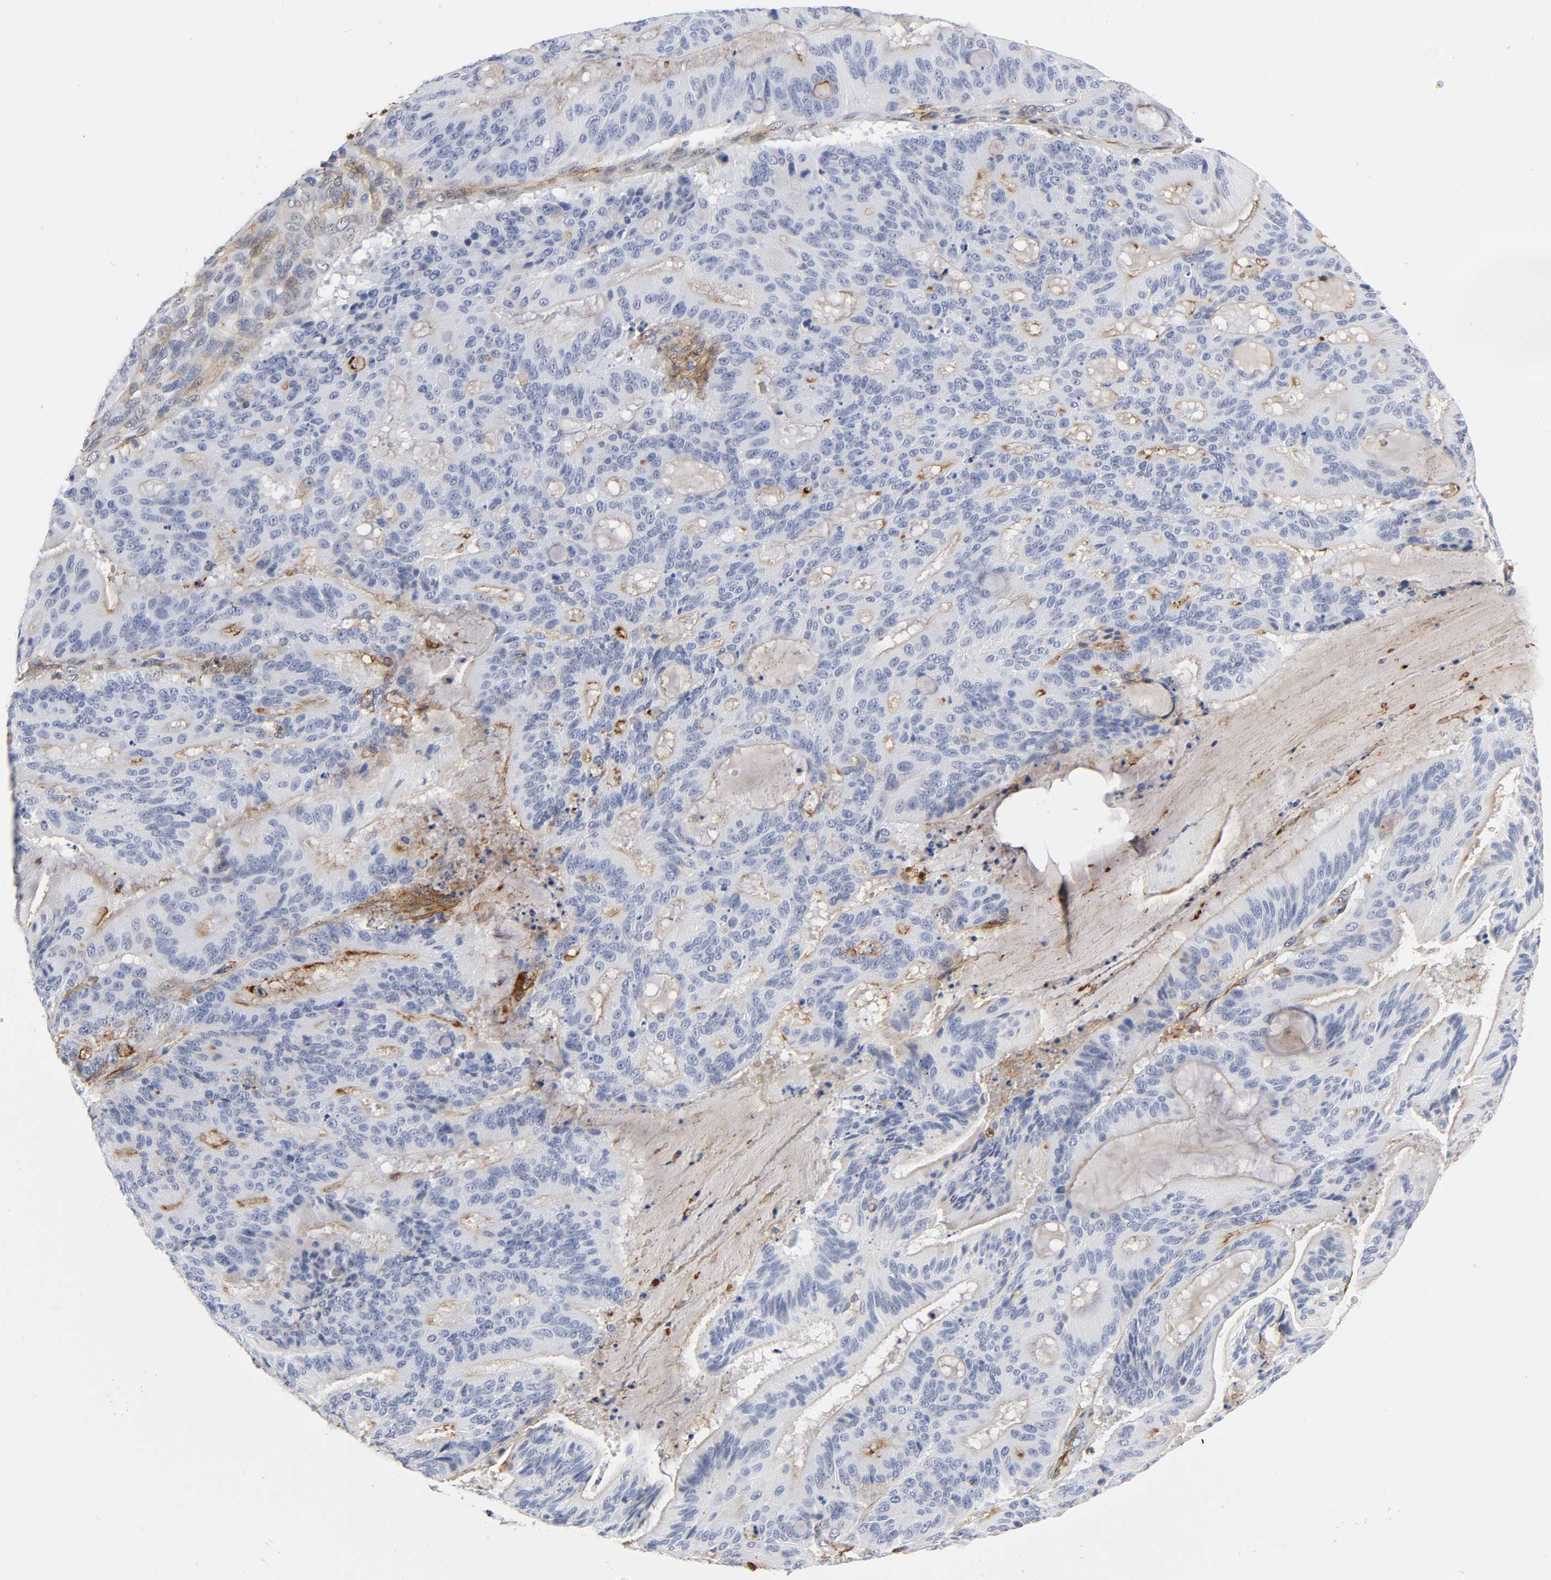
{"staining": {"intensity": "strong", "quantity": "<25%", "location": "cytoplasmic/membranous"}, "tissue": "liver cancer", "cell_type": "Tumor cells", "image_type": "cancer", "snomed": [{"axis": "morphology", "description": "Cholangiocarcinoma"}, {"axis": "topography", "description": "Liver"}], "caption": "Strong cytoplasmic/membranous positivity is appreciated in approximately <25% of tumor cells in liver cancer.", "gene": "ICAM1", "patient": {"sex": "female", "age": 73}}